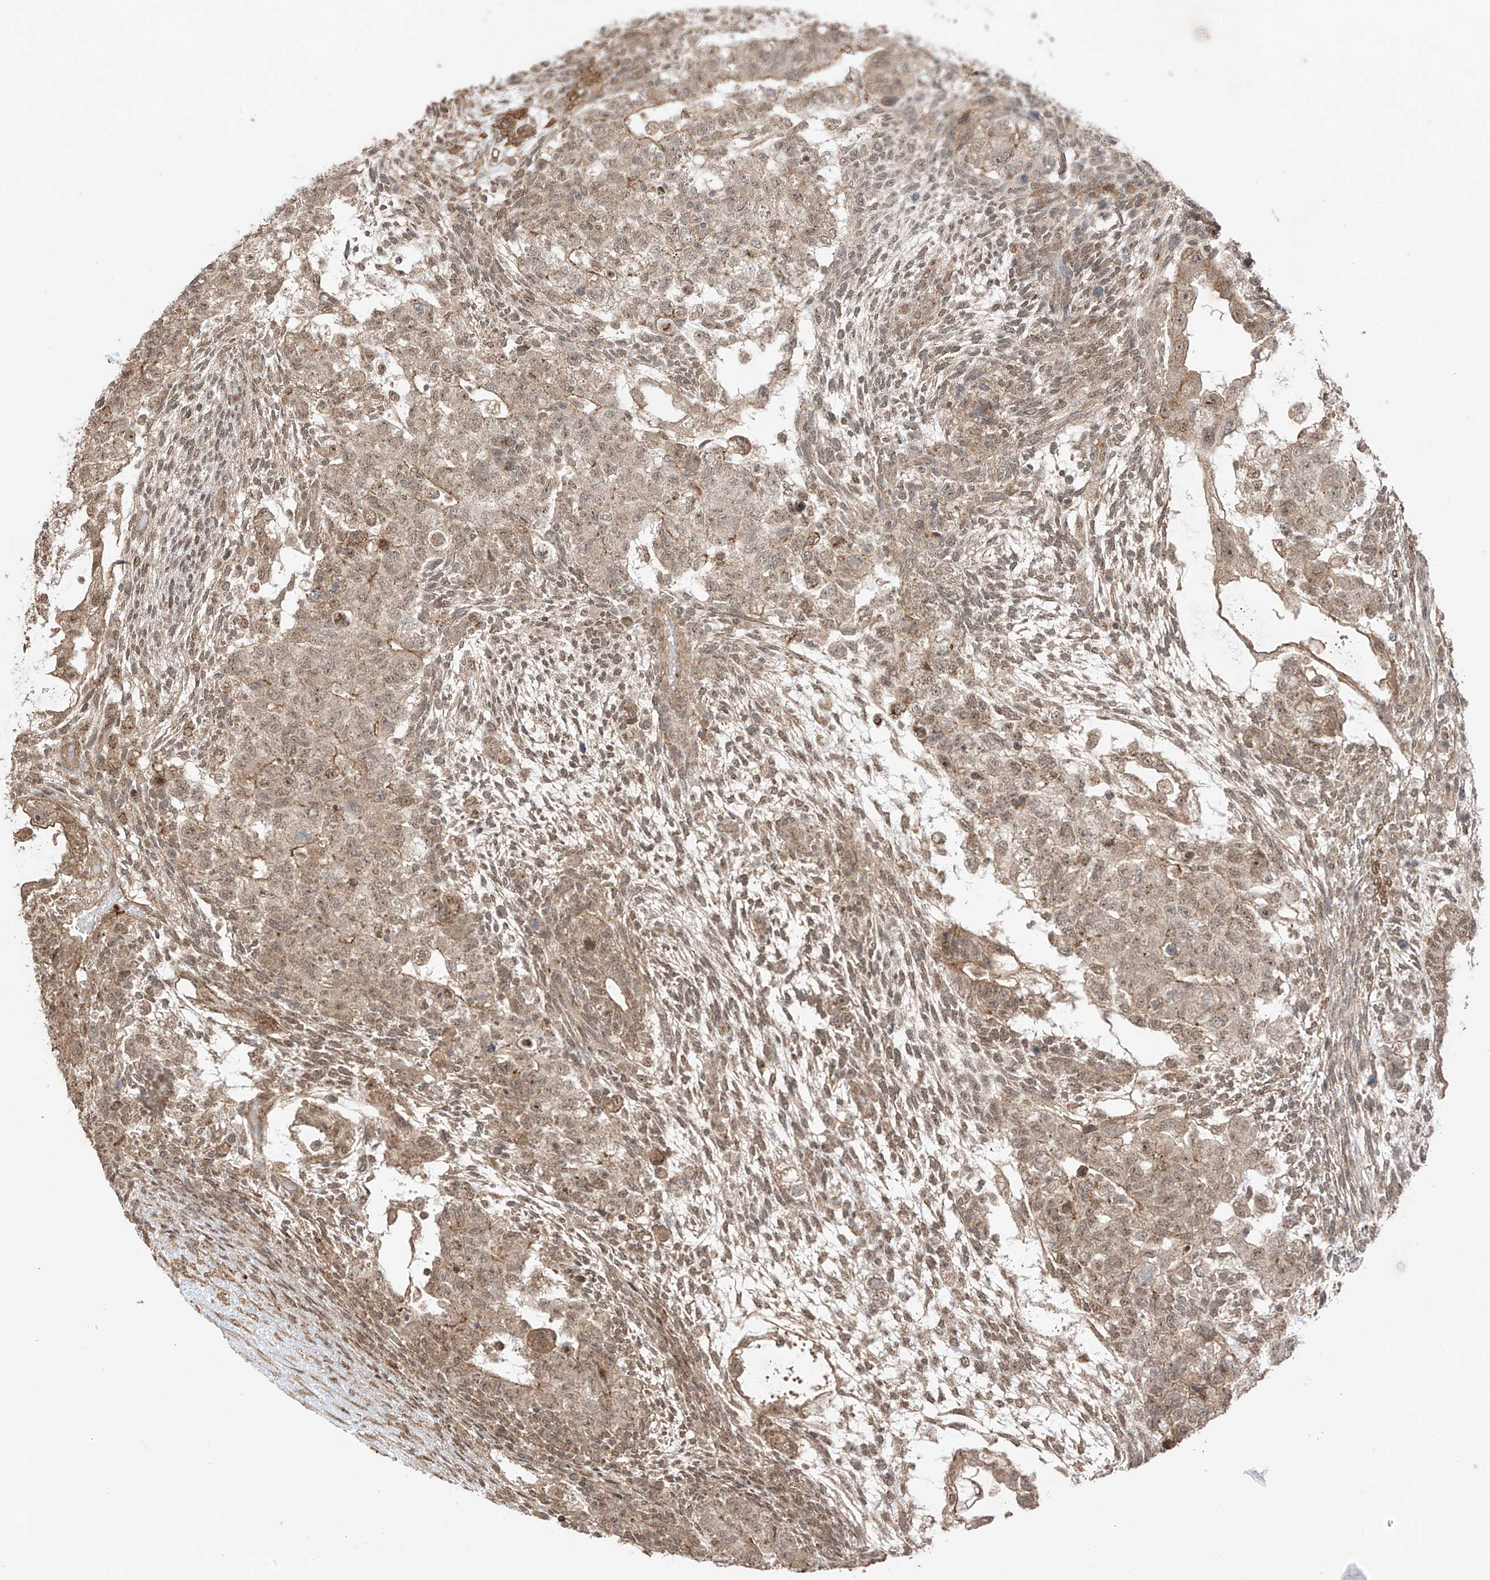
{"staining": {"intensity": "moderate", "quantity": ">75%", "location": "cytoplasmic/membranous,nuclear"}, "tissue": "testis cancer", "cell_type": "Tumor cells", "image_type": "cancer", "snomed": [{"axis": "morphology", "description": "Normal tissue, NOS"}, {"axis": "morphology", "description": "Carcinoma, Embryonal, NOS"}, {"axis": "topography", "description": "Testis"}], "caption": "Immunohistochemical staining of human testis embryonal carcinoma exhibits moderate cytoplasmic/membranous and nuclear protein positivity in approximately >75% of tumor cells. The protein of interest is stained brown, and the nuclei are stained in blue (DAB (3,3'-diaminobenzidine) IHC with brightfield microscopy, high magnification).", "gene": "ABCD1", "patient": {"sex": "male", "age": 36}}